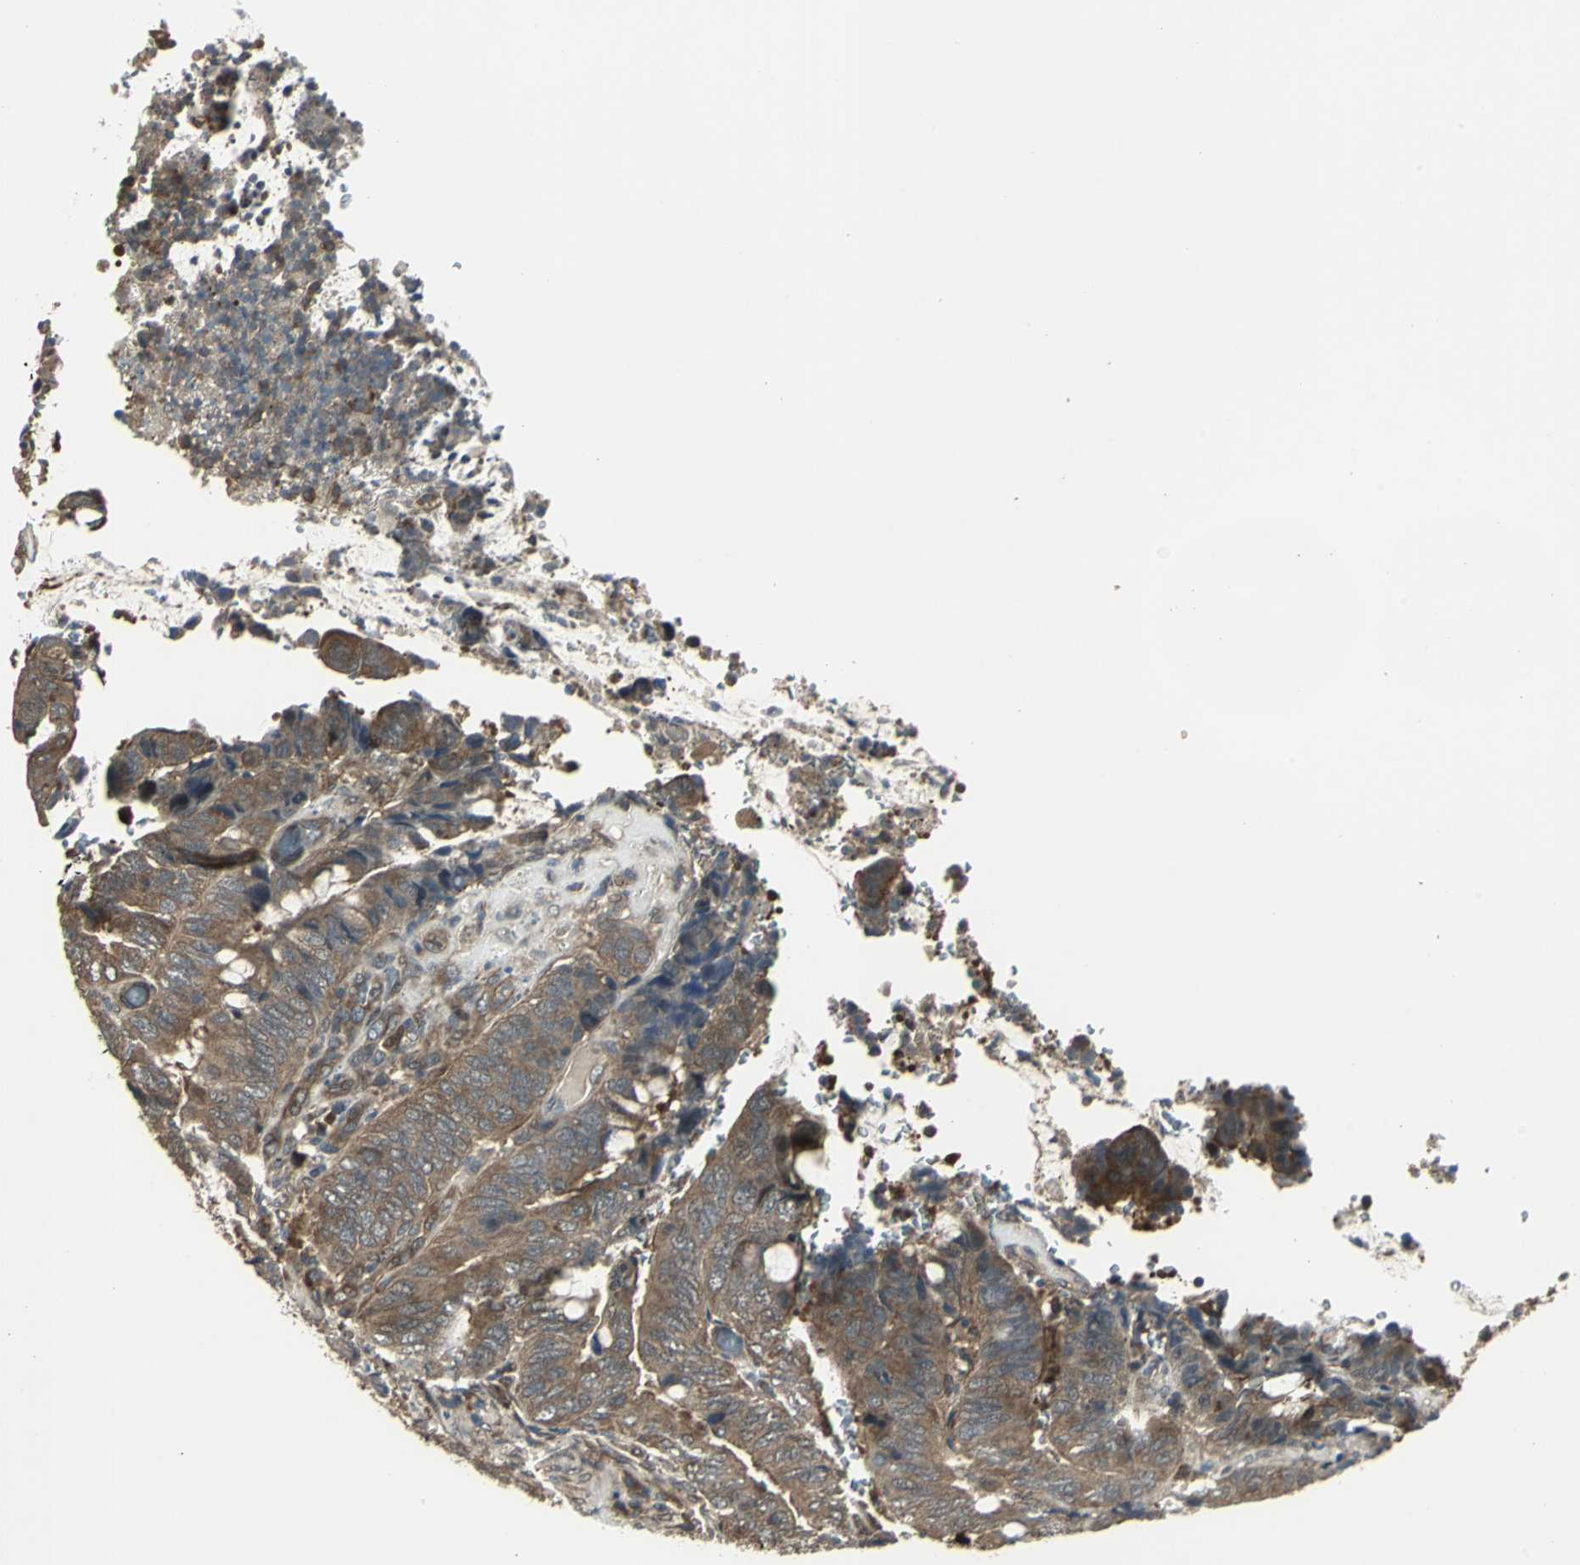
{"staining": {"intensity": "moderate", "quantity": ">75%", "location": "cytoplasmic/membranous"}, "tissue": "colorectal cancer", "cell_type": "Tumor cells", "image_type": "cancer", "snomed": [{"axis": "morphology", "description": "Normal tissue, NOS"}, {"axis": "morphology", "description": "Adenocarcinoma, NOS"}, {"axis": "topography", "description": "Rectum"}, {"axis": "topography", "description": "Peripheral nerve tissue"}], "caption": "Colorectal cancer stained with a brown dye reveals moderate cytoplasmic/membranous positive staining in about >75% of tumor cells.", "gene": "PFDN1", "patient": {"sex": "male", "age": 92}}